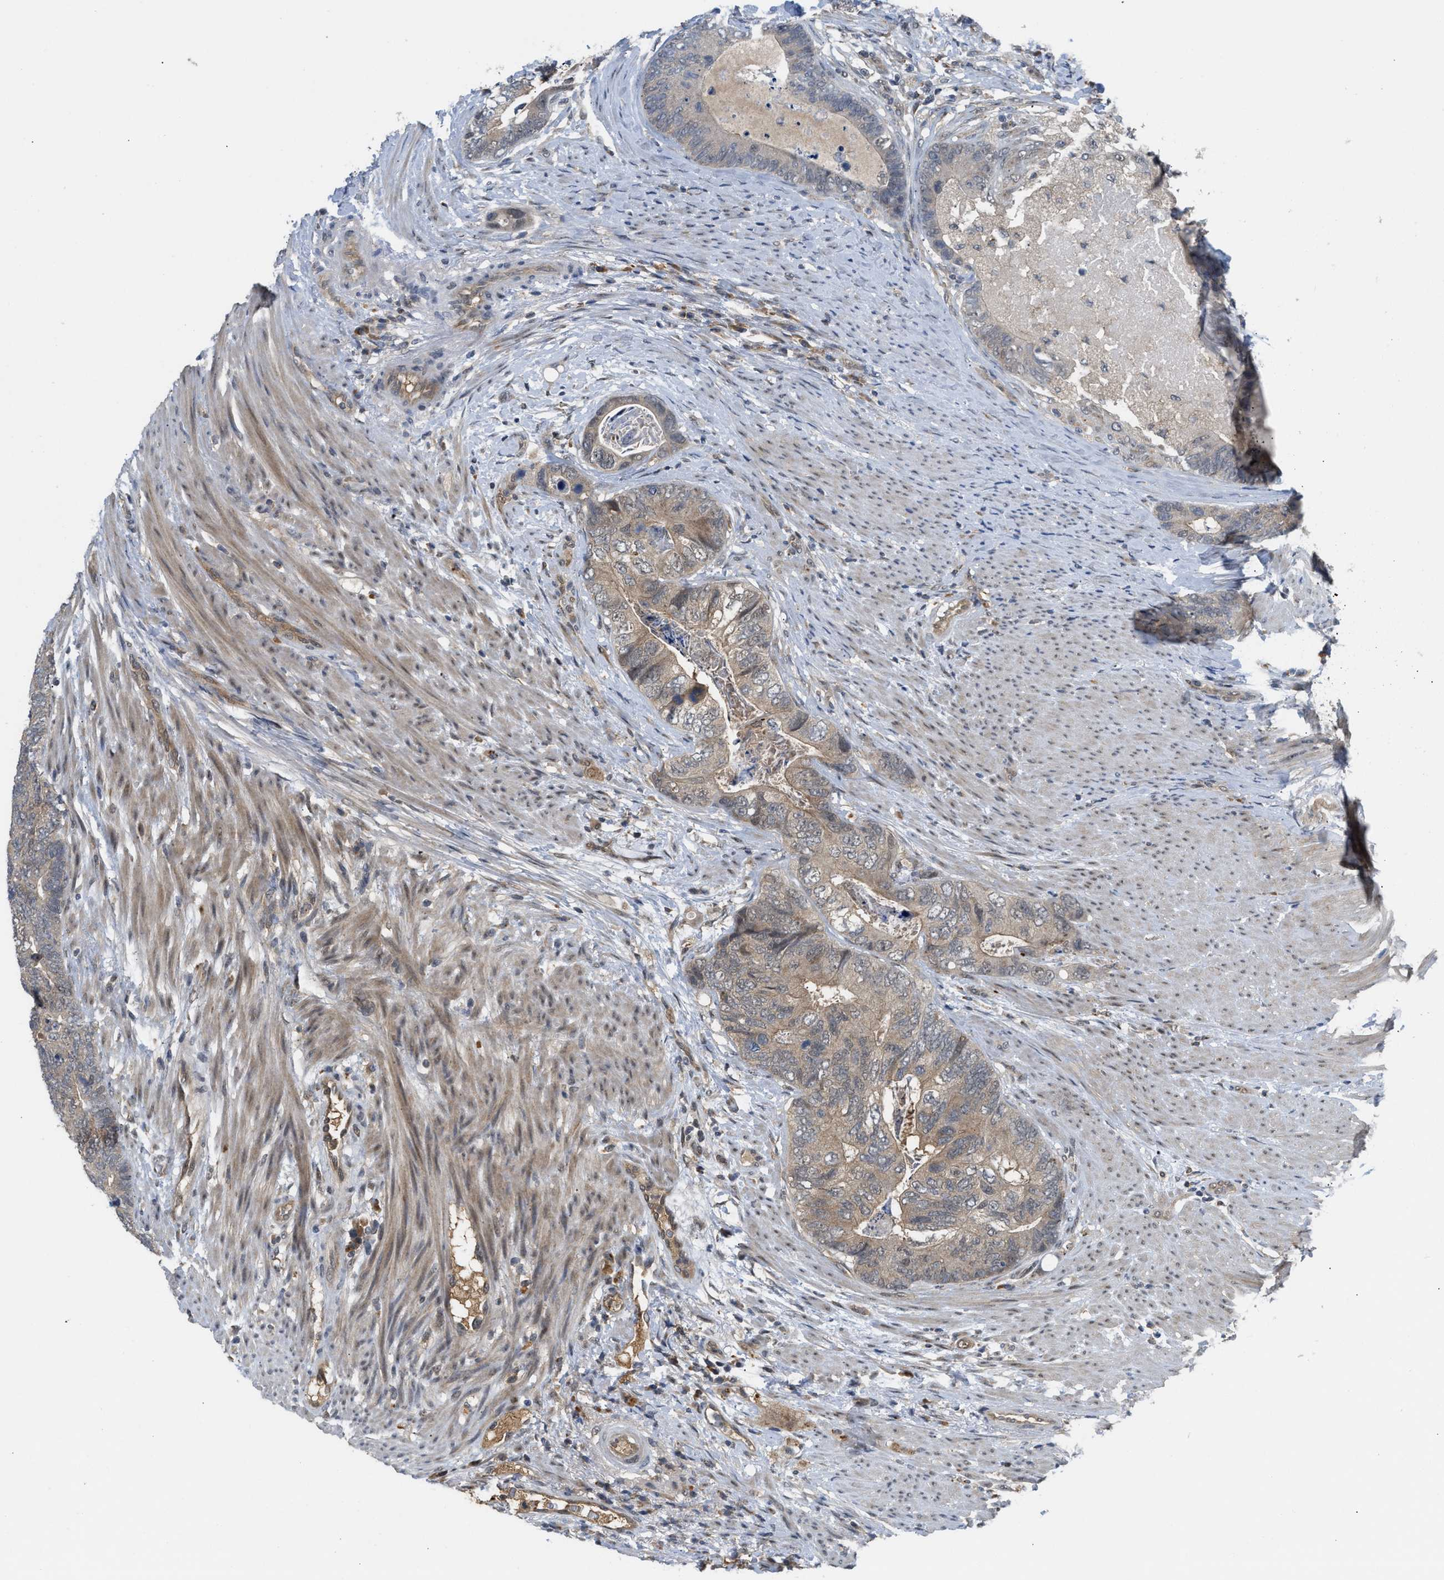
{"staining": {"intensity": "weak", "quantity": "25%-75%", "location": "cytoplasmic/membranous,nuclear"}, "tissue": "colorectal cancer", "cell_type": "Tumor cells", "image_type": "cancer", "snomed": [{"axis": "morphology", "description": "Adenocarcinoma, NOS"}, {"axis": "topography", "description": "Colon"}], "caption": "Weak cytoplasmic/membranous and nuclear staining for a protein is appreciated in approximately 25%-75% of tumor cells of colorectal cancer (adenocarcinoma) using IHC.", "gene": "ZNF251", "patient": {"sex": "female", "age": 67}}